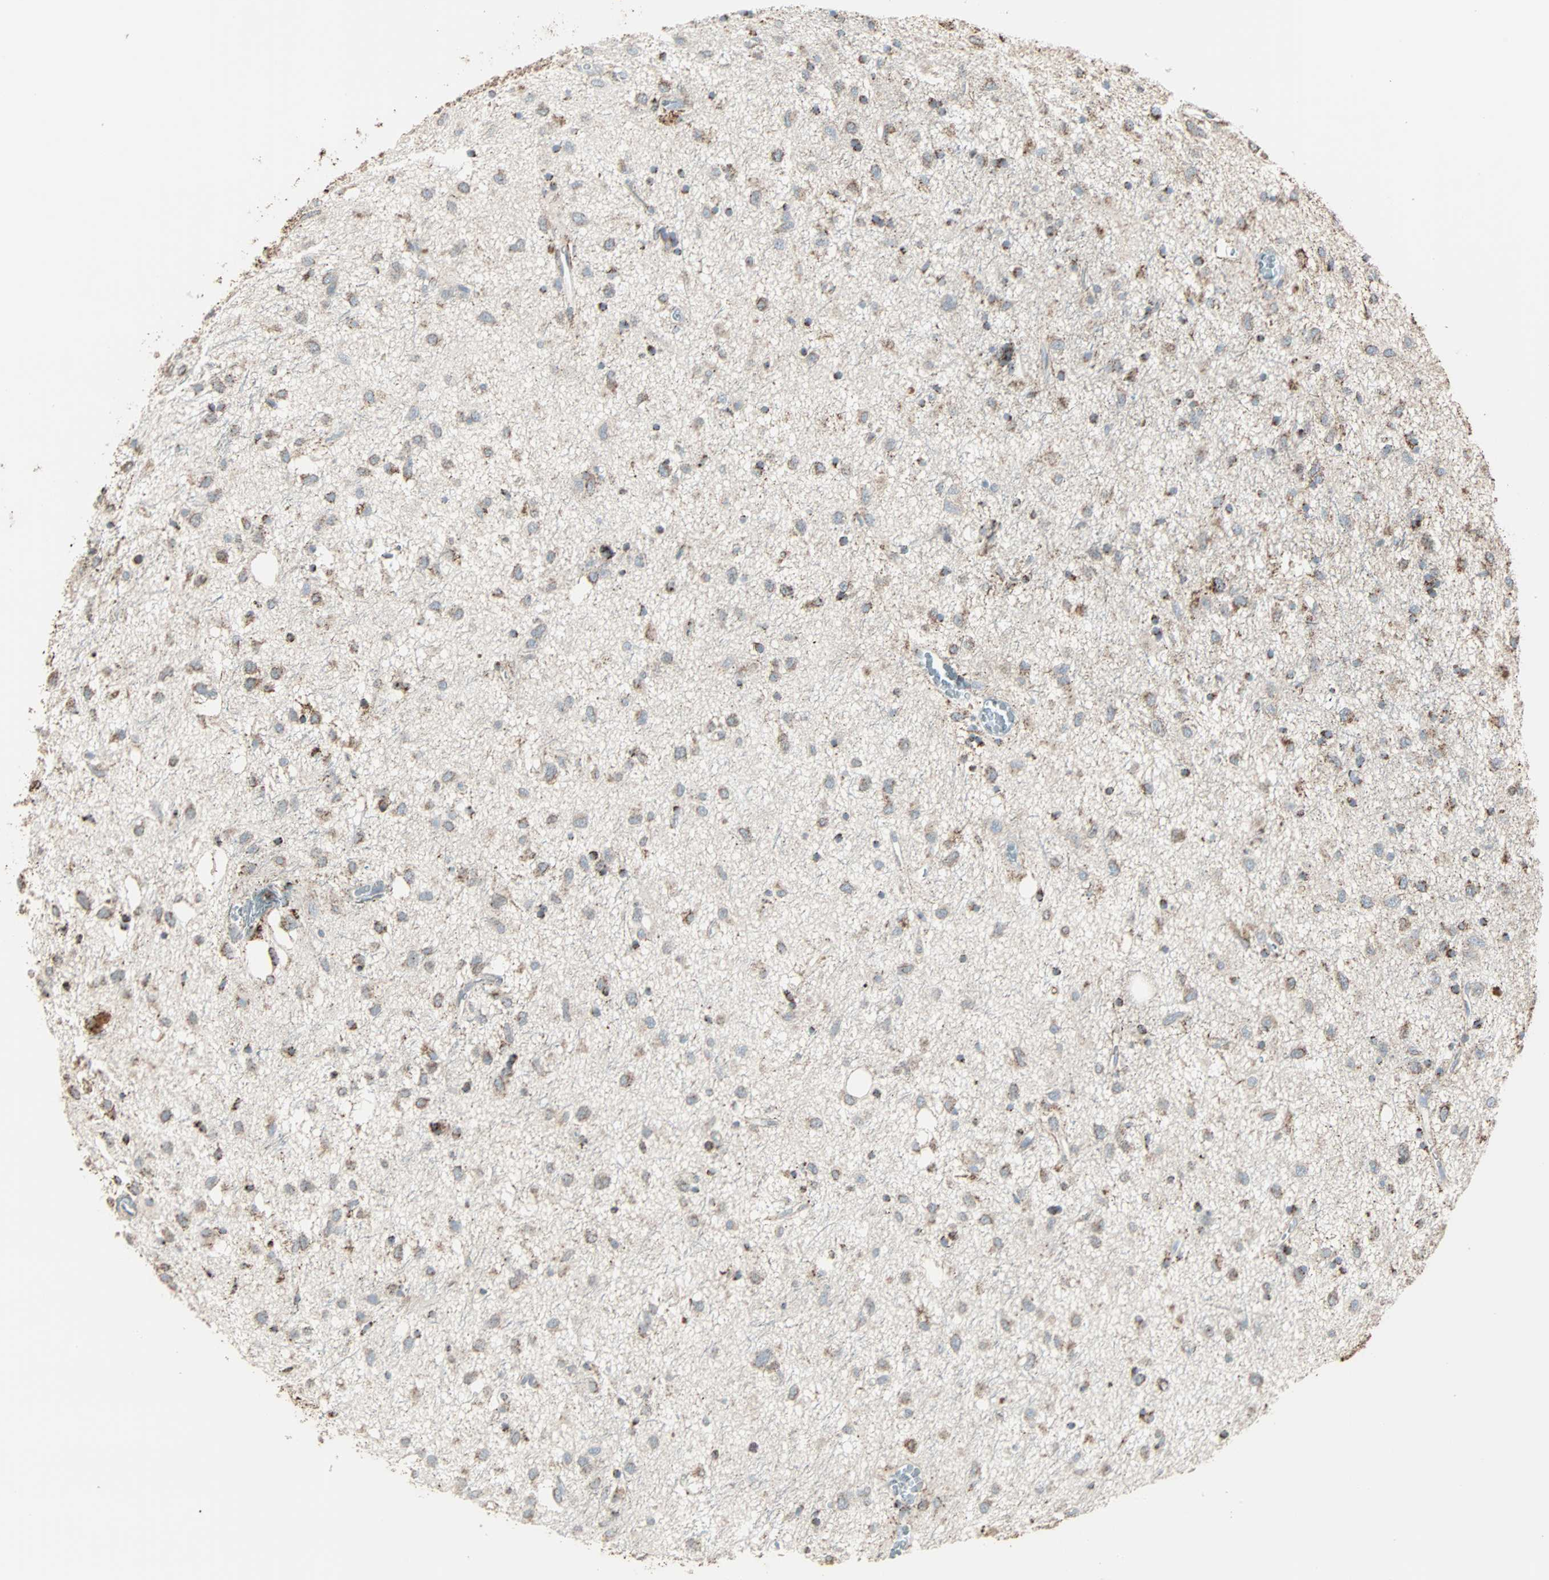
{"staining": {"intensity": "moderate", "quantity": "25%-75%", "location": "cytoplasmic/membranous"}, "tissue": "glioma", "cell_type": "Tumor cells", "image_type": "cancer", "snomed": [{"axis": "morphology", "description": "Glioma, malignant, Low grade"}, {"axis": "topography", "description": "Brain"}], "caption": "DAB immunohistochemical staining of malignant low-grade glioma demonstrates moderate cytoplasmic/membranous protein expression in approximately 25%-75% of tumor cells.", "gene": "IDH2", "patient": {"sex": "male", "age": 77}}